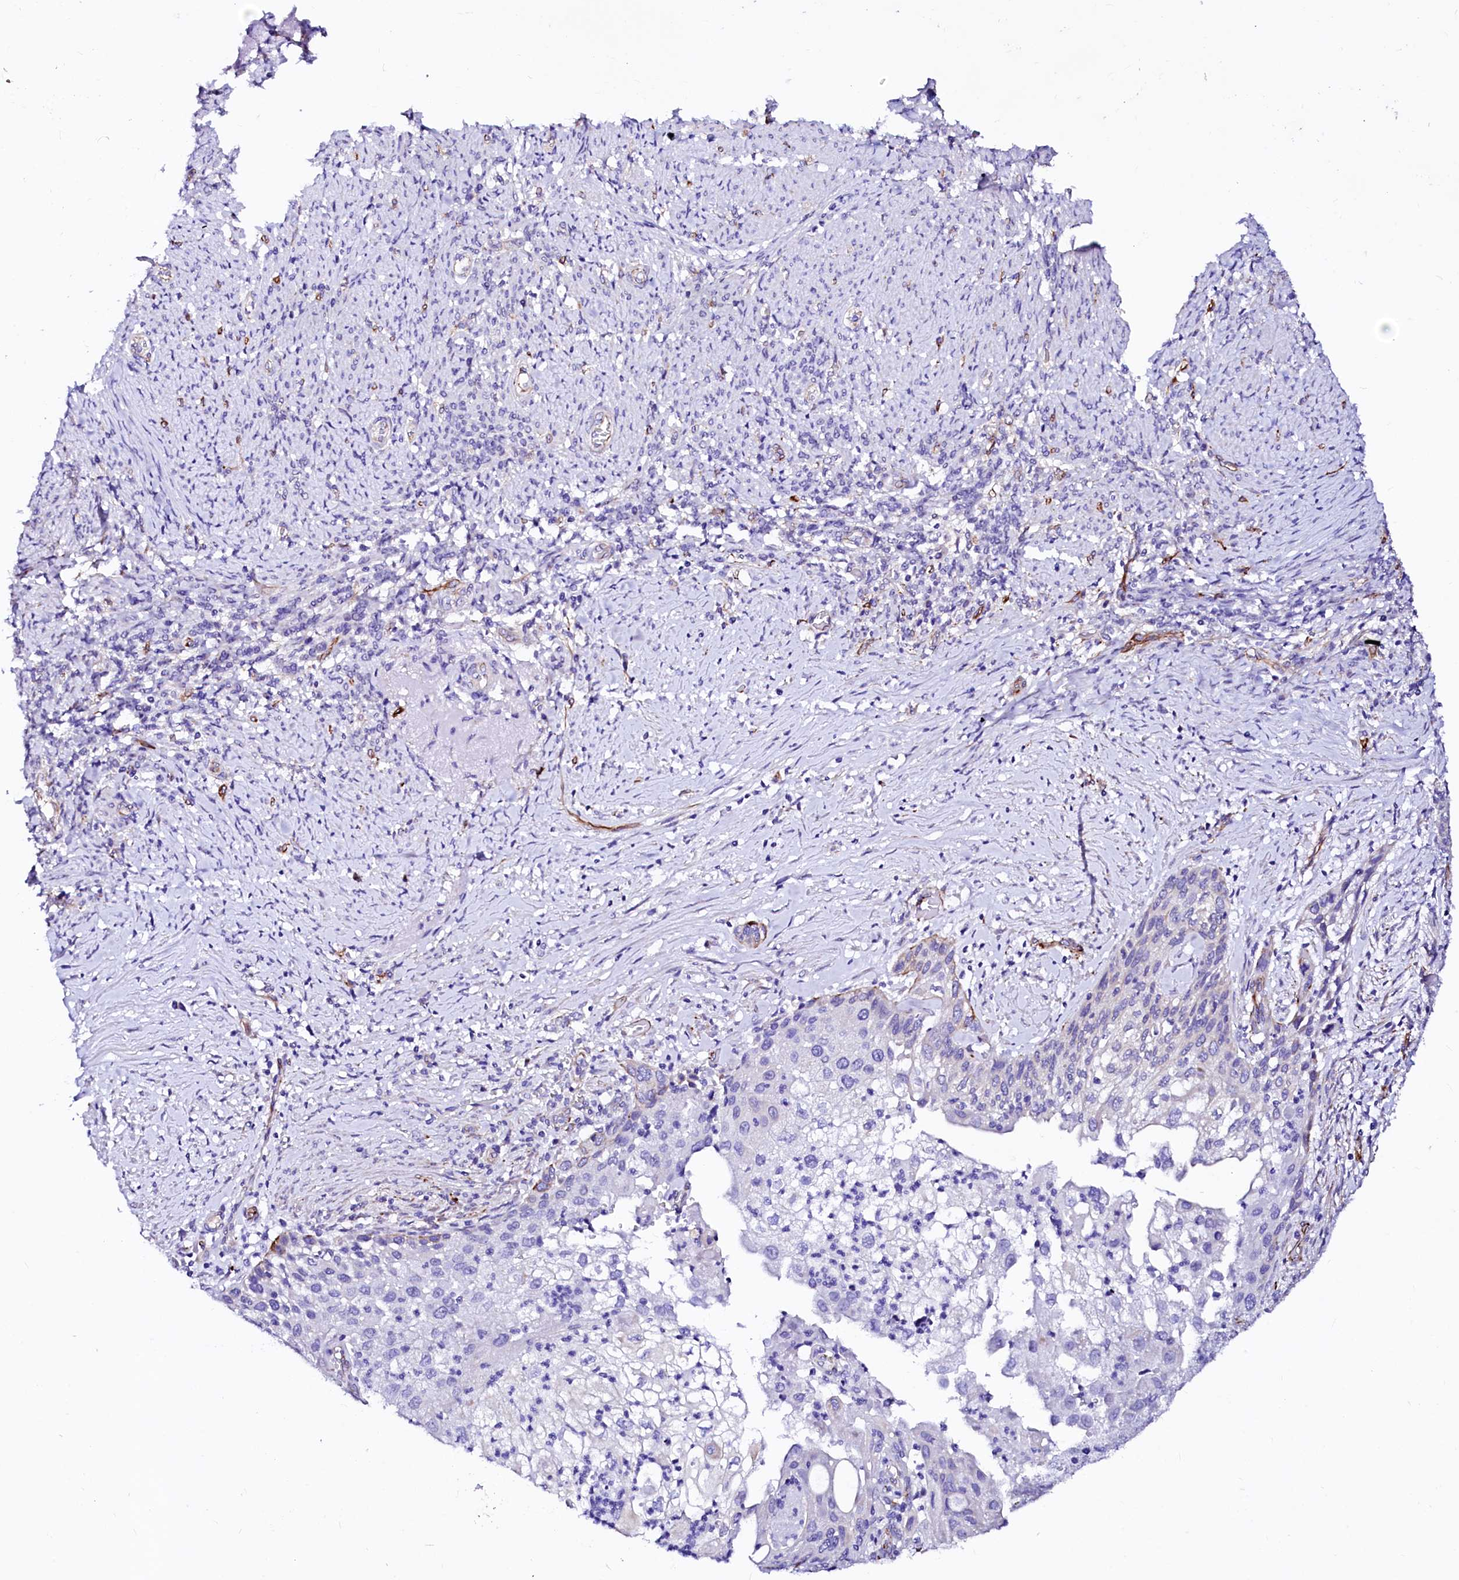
{"staining": {"intensity": "negative", "quantity": "none", "location": "none"}, "tissue": "cervical cancer", "cell_type": "Tumor cells", "image_type": "cancer", "snomed": [{"axis": "morphology", "description": "Squamous cell carcinoma, NOS"}, {"axis": "topography", "description": "Cervix"}], "caption": "Protein analysis of squamous cell carcinoma (cervical) shows no significant staining in tumor cells.", "gene": "SFR1", "patient": {"sex": "female", "age": 67}}